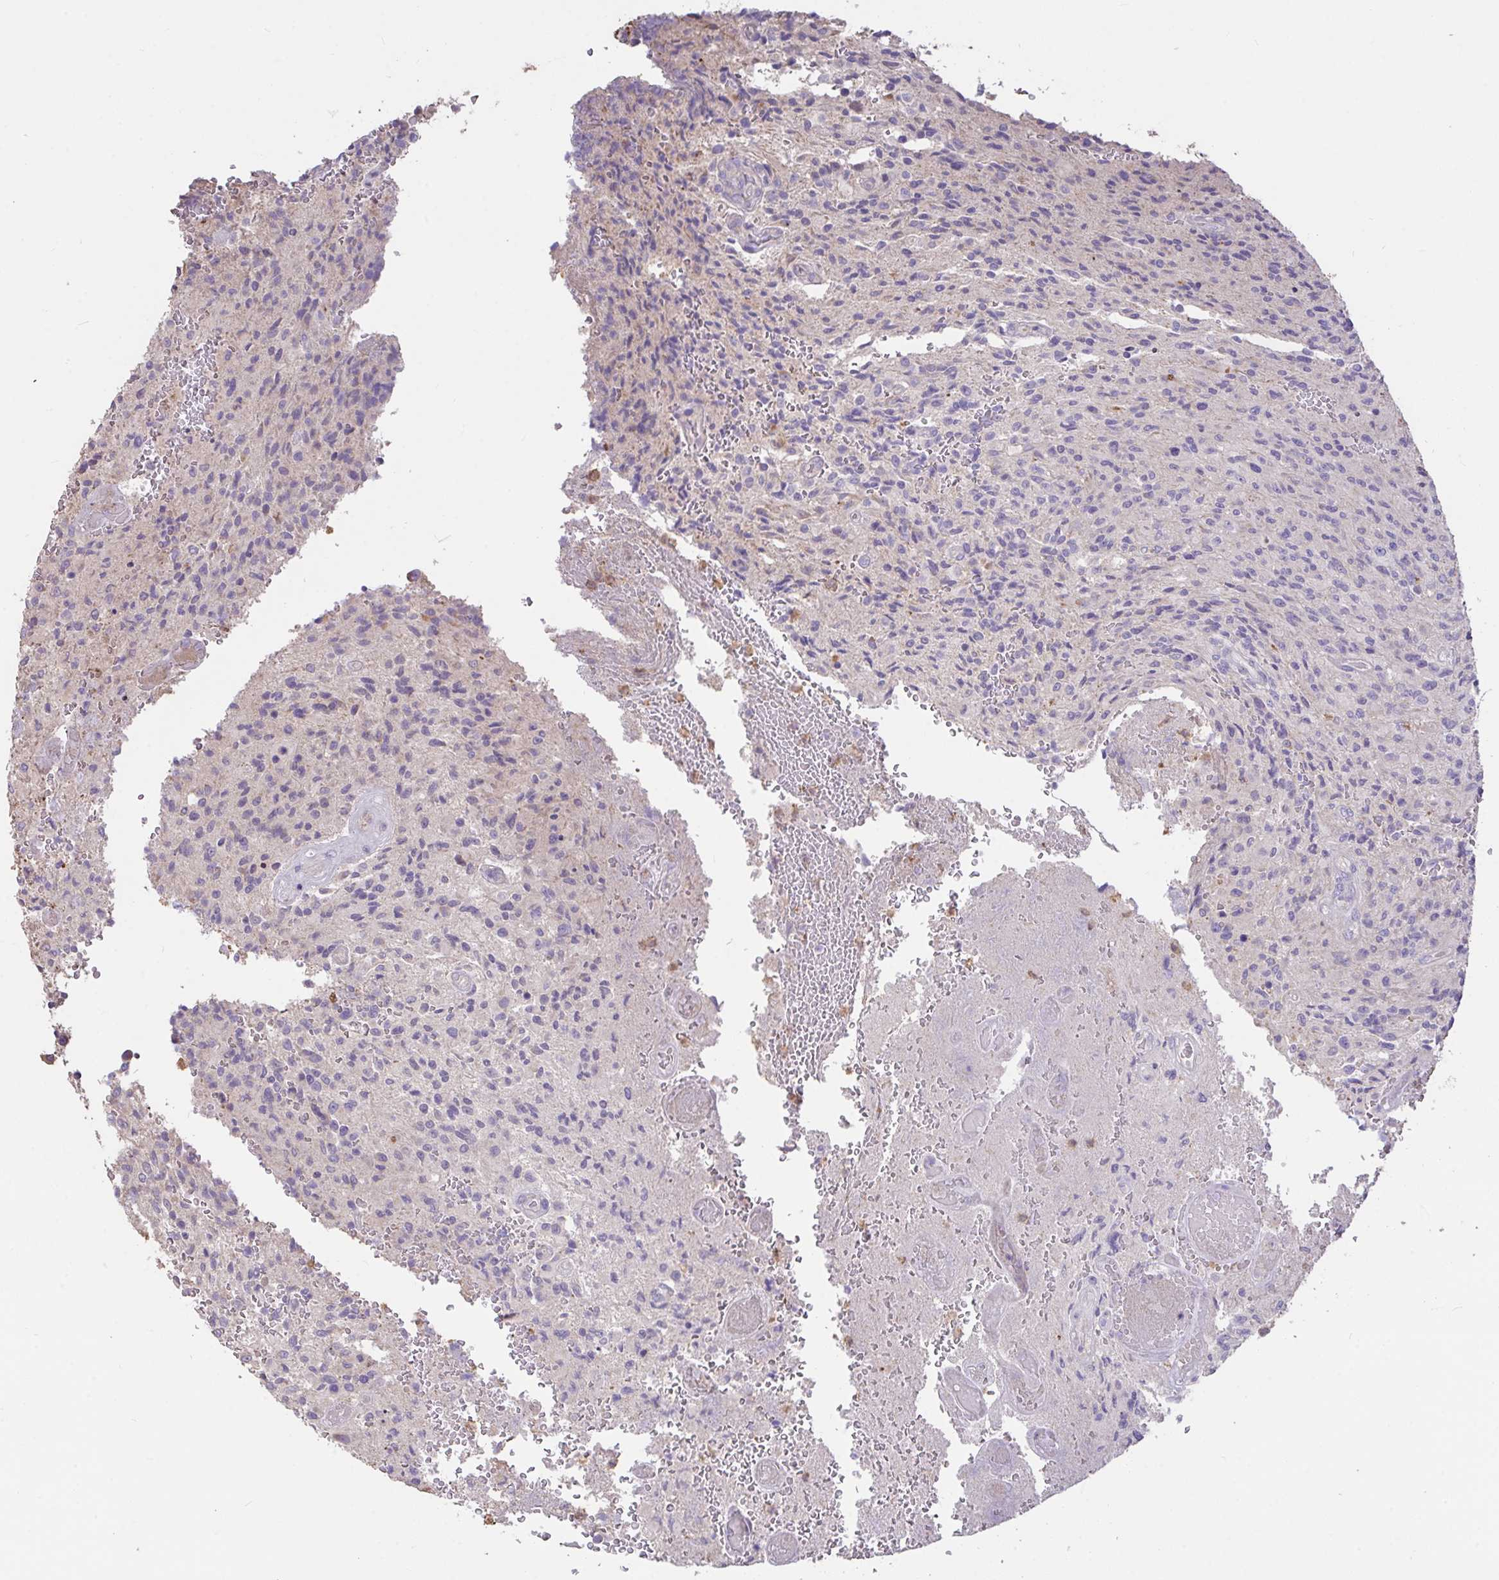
{"staining": {"intensity": "negative", "quantity": "none", "location": "none"}, "tissue": "glioma", "cell_type": "Tumor cells", "image_type": "cancer", "snomed": [{"axis": "morphology", "description": "Normal tissue, NOS"}, {"axis": "morphology", "description": "Glioma, malignant, High grade"}, {"axis": "topography", "description": "Cerebral cortex"}], "caption": "Immunohistochemistry (IHC) image of neoplastic tissue: malignant glioma (high-grade) stained with DAB reveals no significant protein staining in tumor cells.", "gene": "FCER1A", "patient": {"sex": "male", "age": 56}}